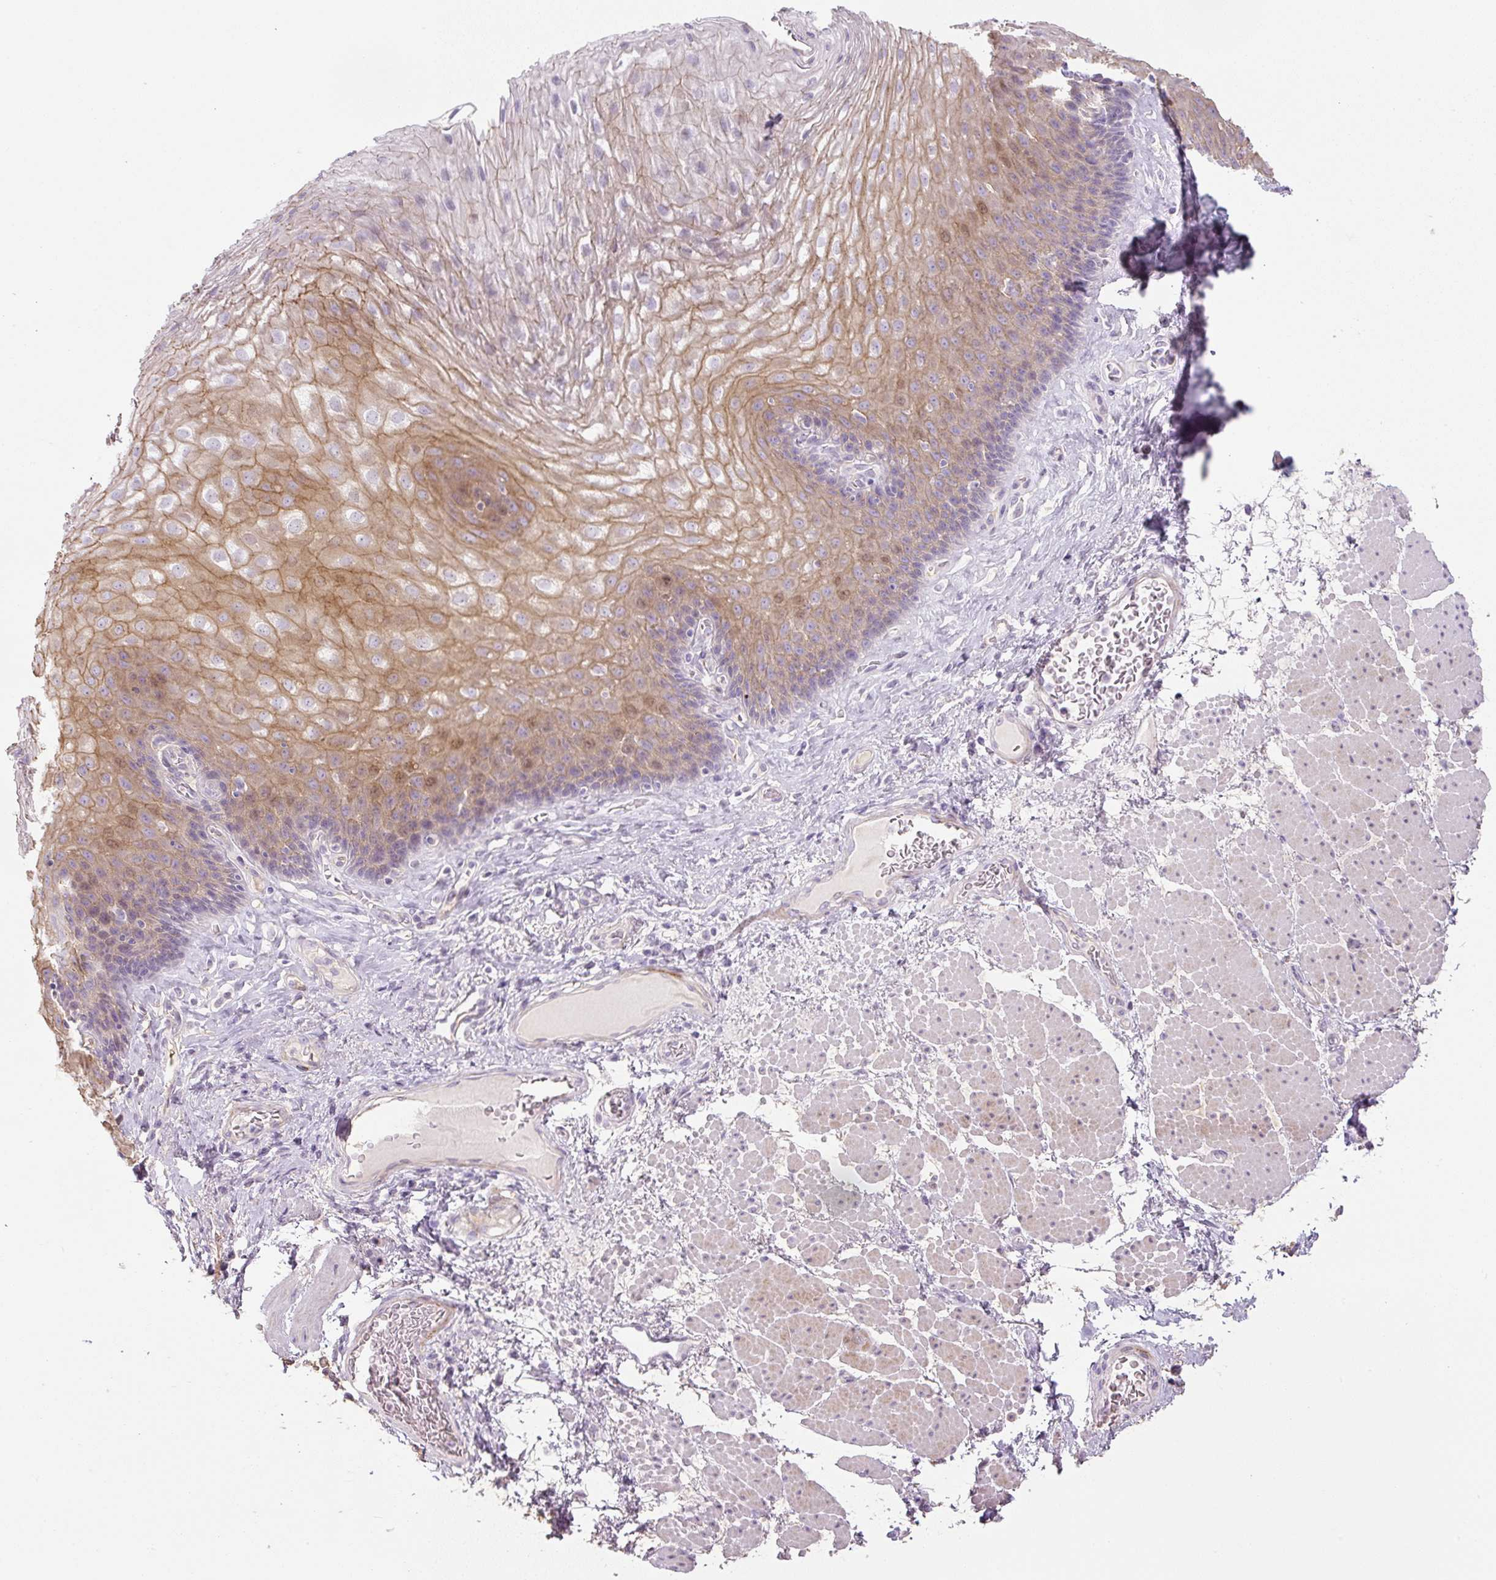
{"staining": {"intensity": "moderate", "quantity": "<25%", "location": "cytoplasmic/membranous,nuclear"}, "tissue": "esophagus", "cell_type": "Squamous epithelial cells", "image_type": "normal", "snomed": [{"axis": "morphology", "description": "Normal tissue, NOS"}, {"axis": "topography", "description": "Esophagus"}], "caption": "Unremarkable esophagus demonstrates moderate cytoplasmic/membranous,nuclear positivity in about <25% of squamous epithelial cells, visualized by immunohistochemistry.", "gene": "PRM1", "patient": {"sex": "female", "age": 66}}